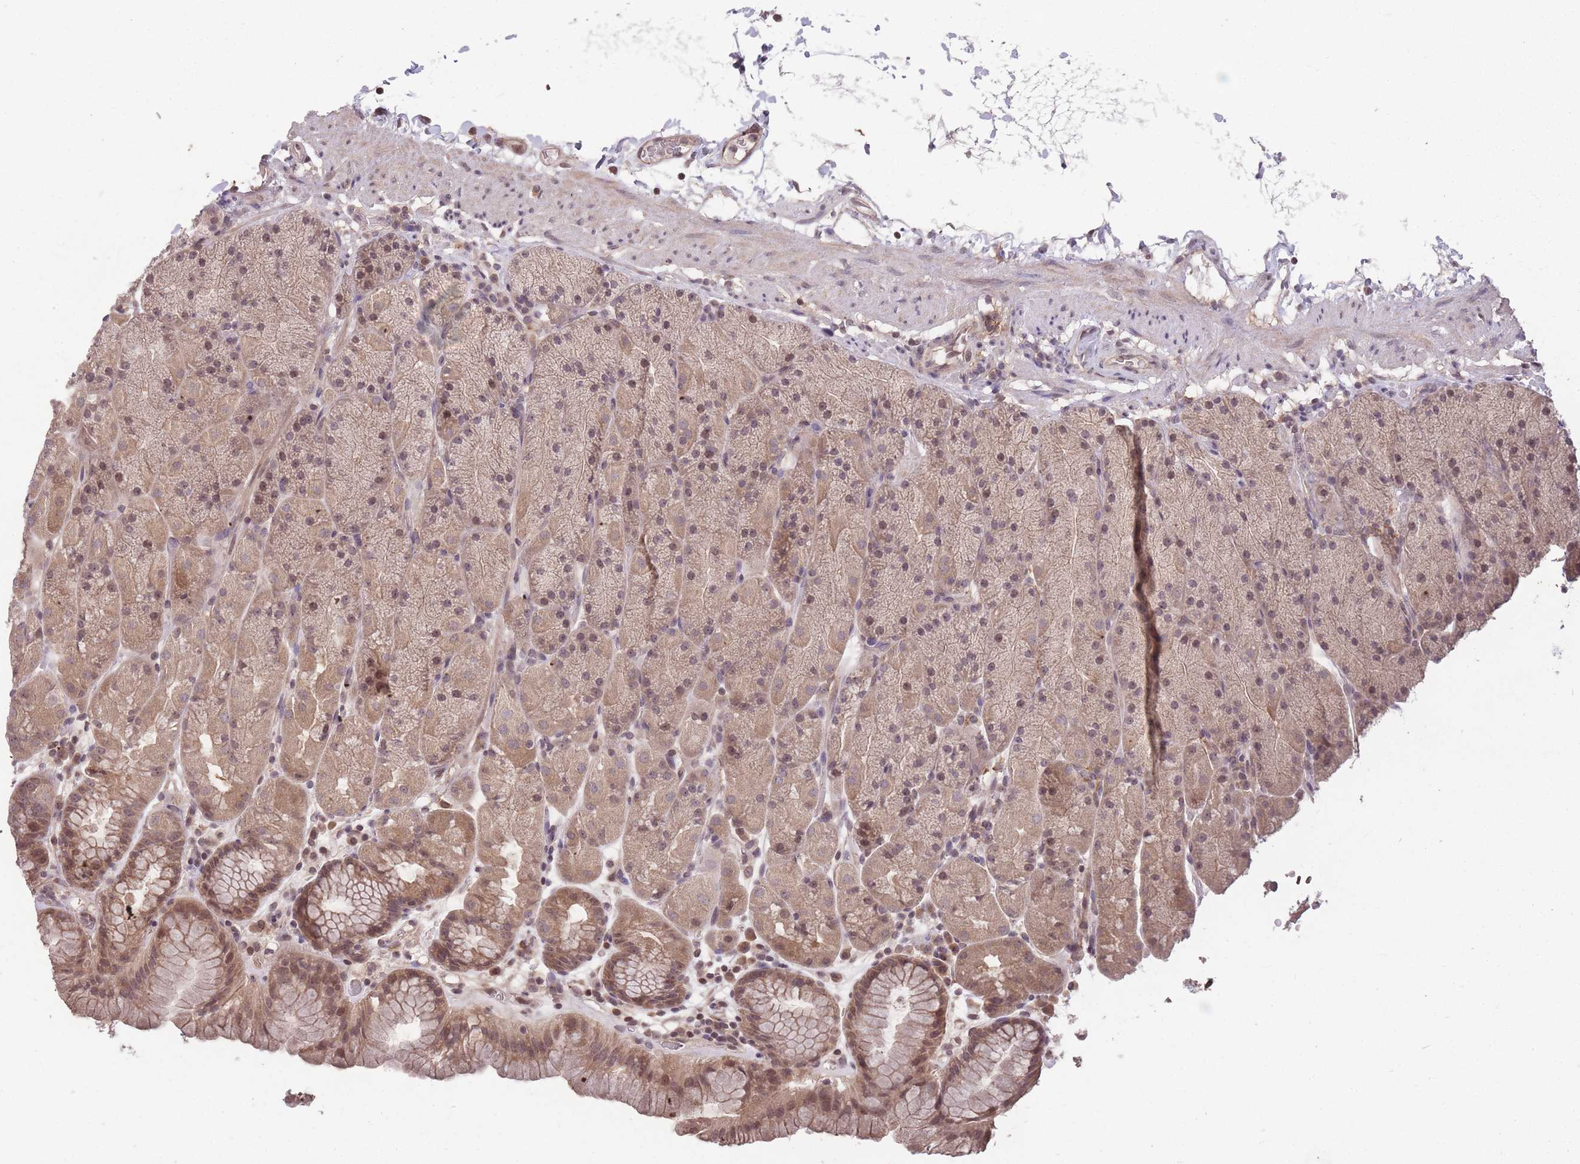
{"staining": {"intensity": "moderate", "quantity": ">75%", "location": "cytoplasmic/membranous,nuclear"}, "tissue": "stomach", "cell_type": "Glandular cells", "image_type": "normal", "snomed": [{"axis": "morphology", "description": "Normal tissue, NOS"}, {"axis": "topography", "description": "Stomach, upper"}, {"axis": "topography", "description": "Stomach, lower"}], "caption": "Immunohistochemistry (IHC) (DAB (3,3'-diaminobenzidine)) staining of benign stomach exhibits moderate cytoplasmic/membranous,nuclear protein staining in about >75% of glandular cells.", "gene": "GGT5", "patient": {"sex": "male", "age": 67}}